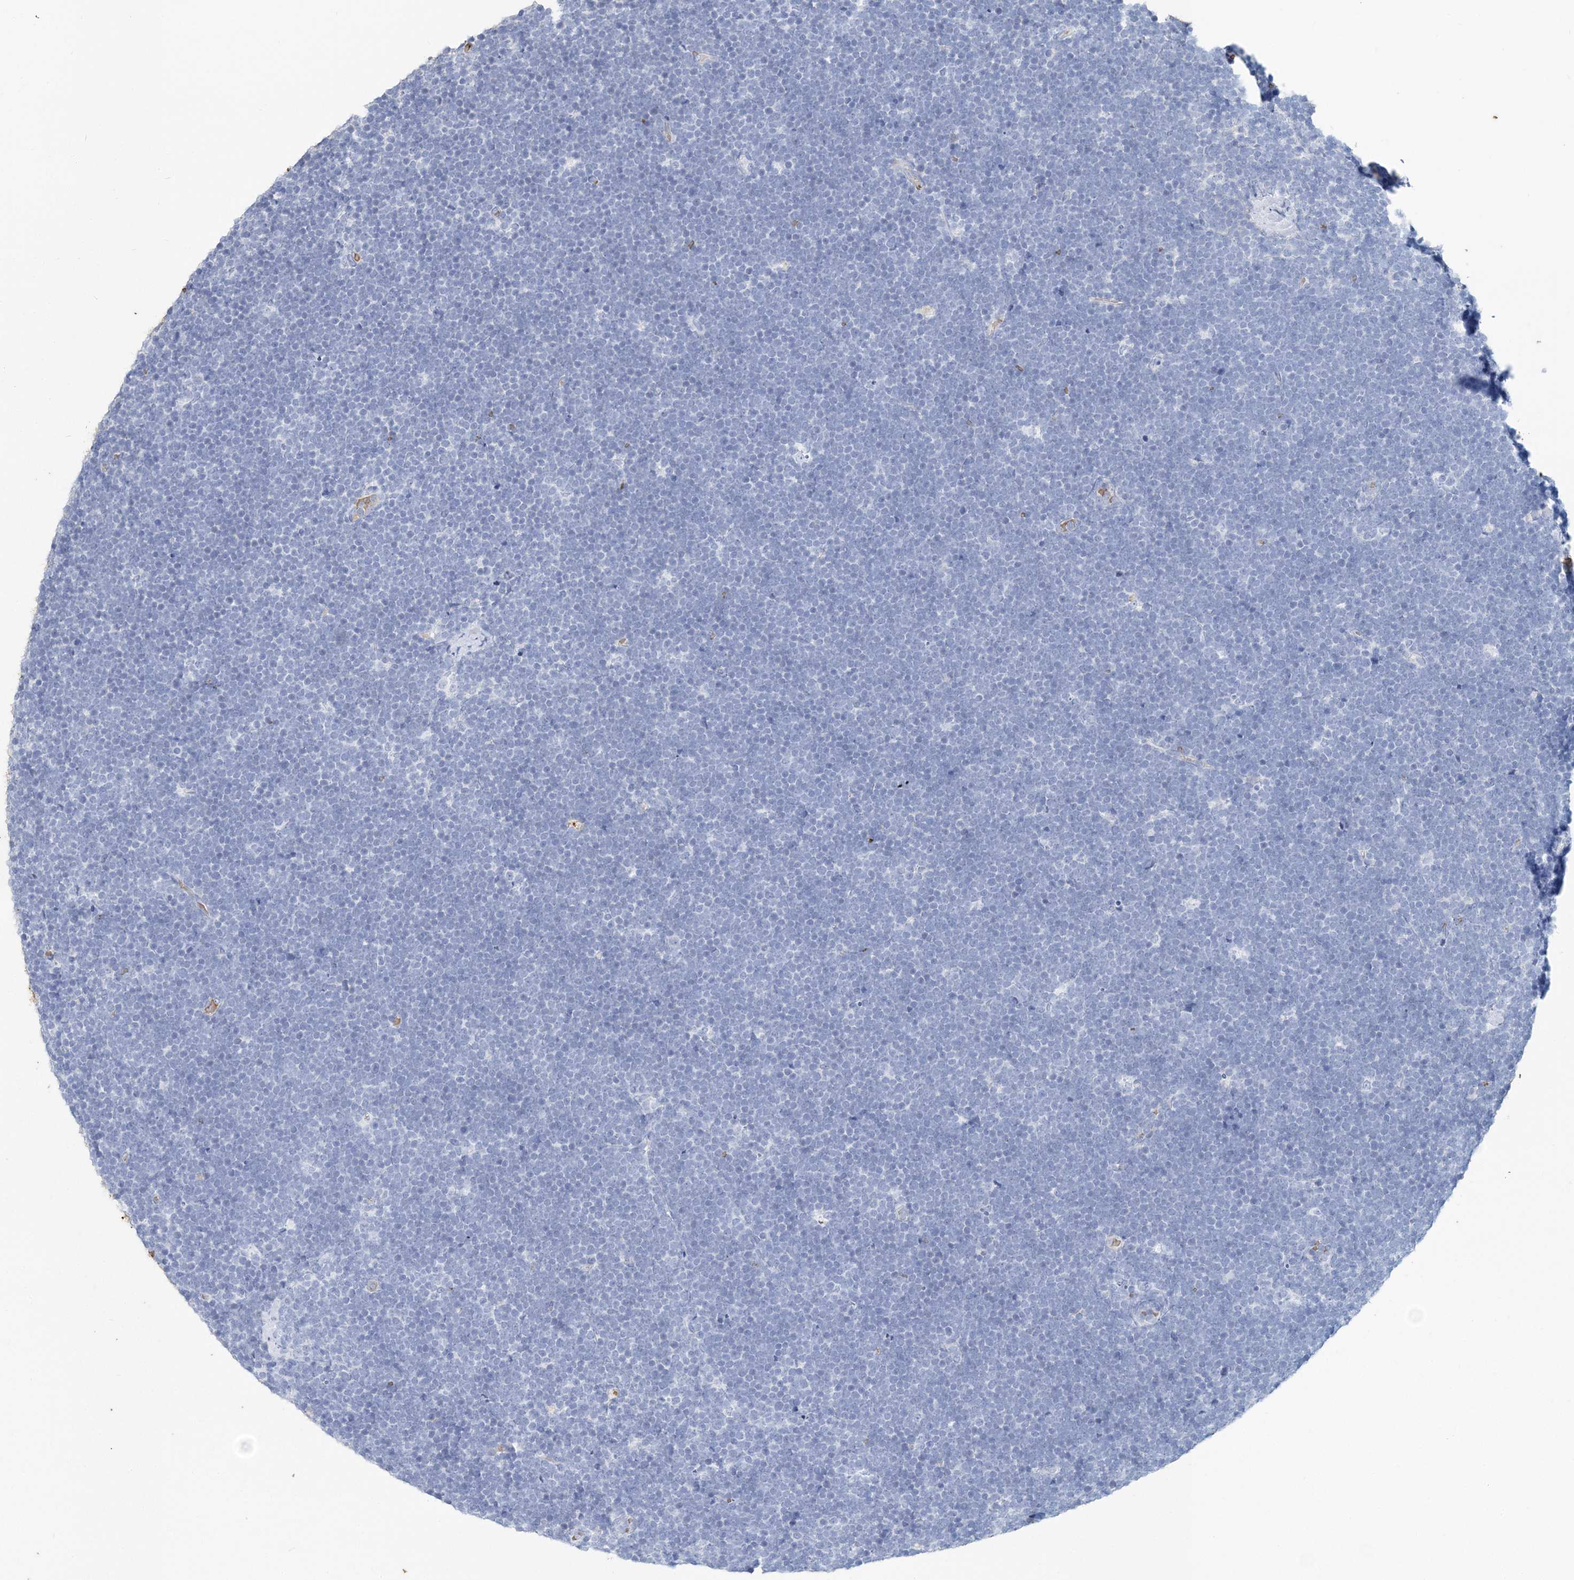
{"staining": {"intensity": "negative", "quantity": "none", "location": "none"}, "tissue": "lymphoma", "cell_type": "Tumor cells", "image_type": "cancer", "snomed": [{"axis": "morphology", "description": "Malignant lymphoma, non-Hodgkin's type, High grade"}, {"axis": "topography", "description": "Lymph node"}], "caption": "The histopathology image demonstrates no significant expression in tumor cells of malignant lymphoma, non-Hodgkin's type (high-grade).", "gene": "HBD", "patient": {"sex": "male", "age": 13}}